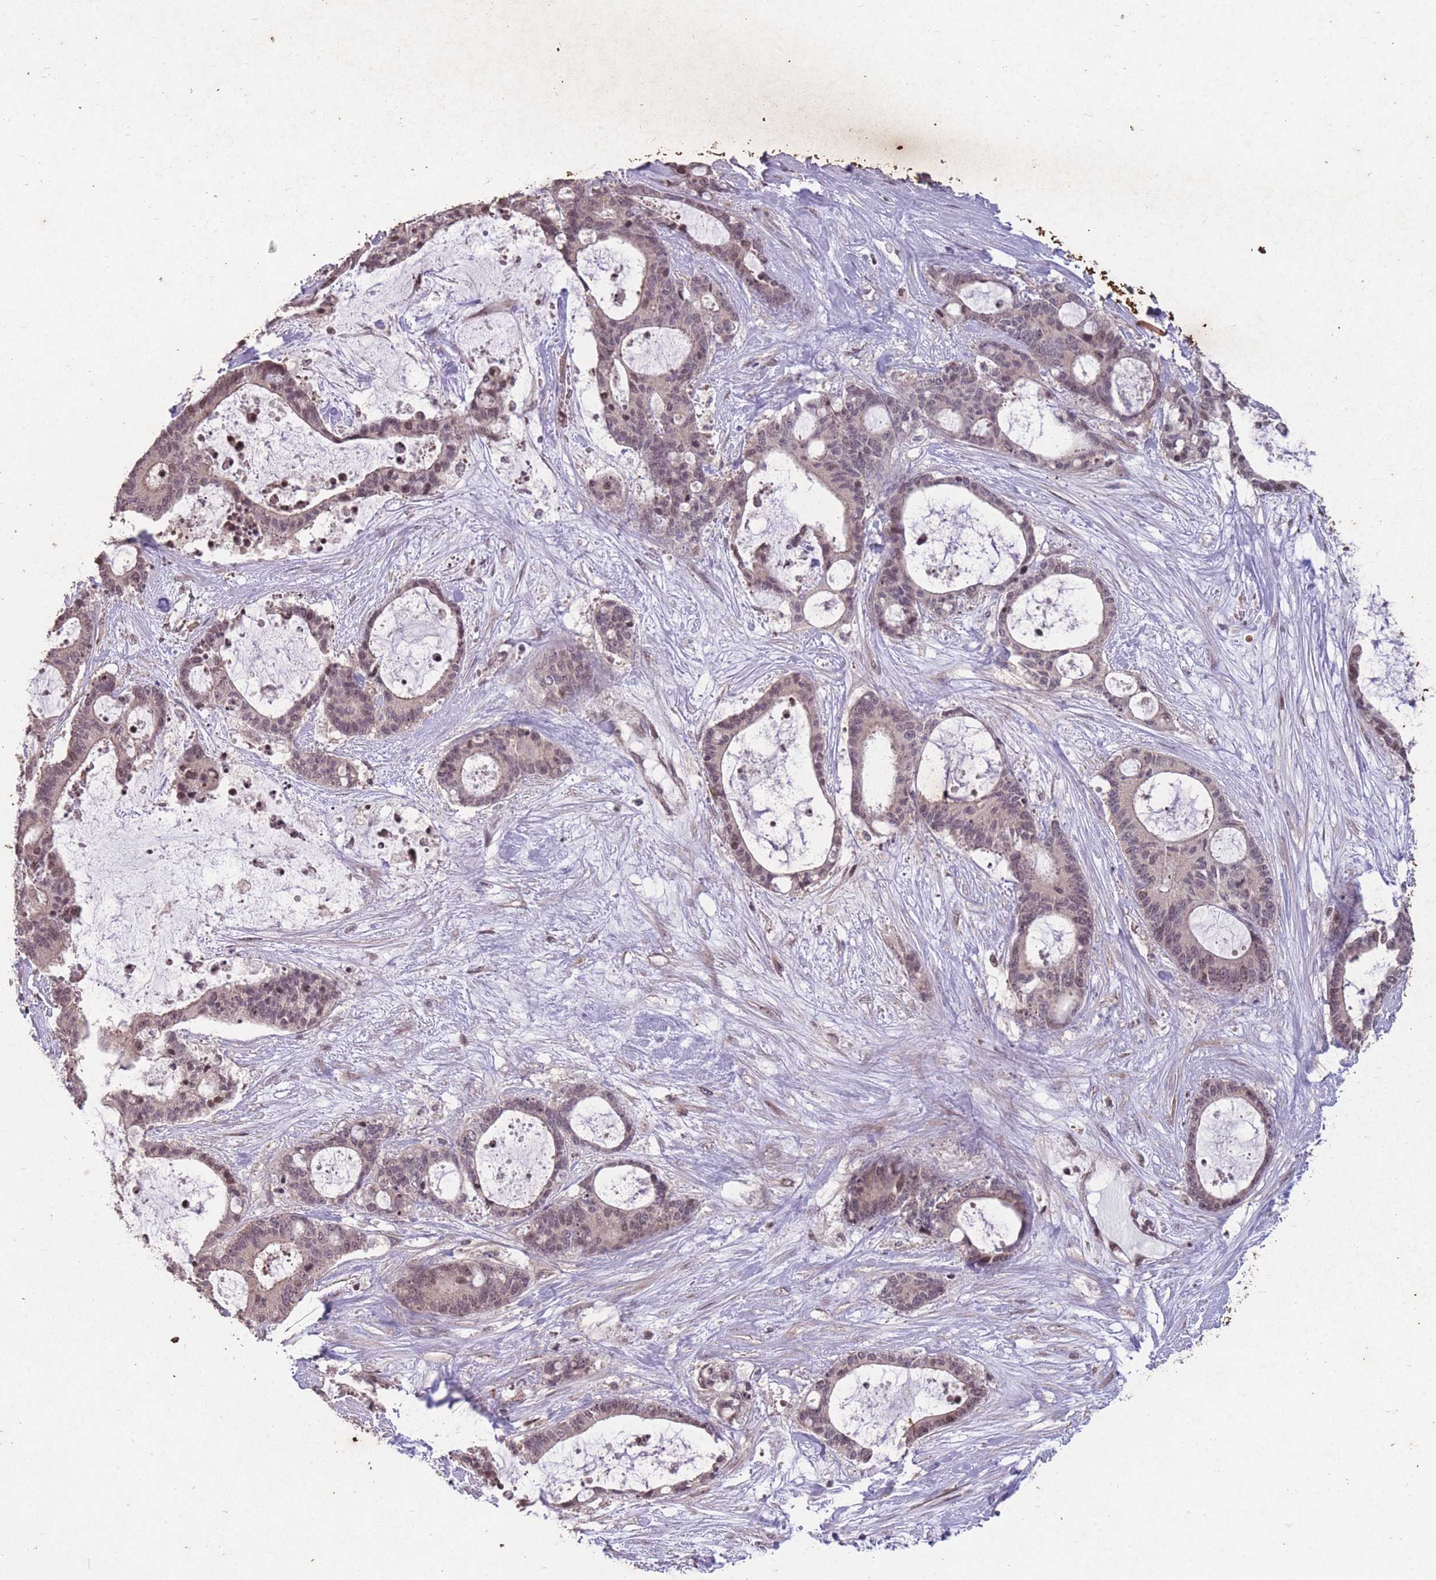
{"staining": {"intensity": "negative", "quantity": "none", "location": "none"}, "tissue": "liver cancer", "cell_type": "Tumor cells", "image_type": "cancer", "snomed": [{"axis": "morphology", "description": "Normal tissue, NOS"}, {"axis": "morphology", "description": "Cholangiocarcinoma"}, {"axis": "topography", "description": "Liver"}, {"axis": "topography", "description": "Peripheral nerve tissue"}], "caption": "High power microscopy histopathology image of an IHC micrograph of cholangiocarcinoma (liver), revealing no significant expression in tumor cells. Brightfield microscopy of IHC stained with DAB (3,3'-diaminobenzidine) (brown) and hematoxylin (blue), captured at high magnification.", "gene": "GGT5", "patient": {"sex": "female", "age": 73}}